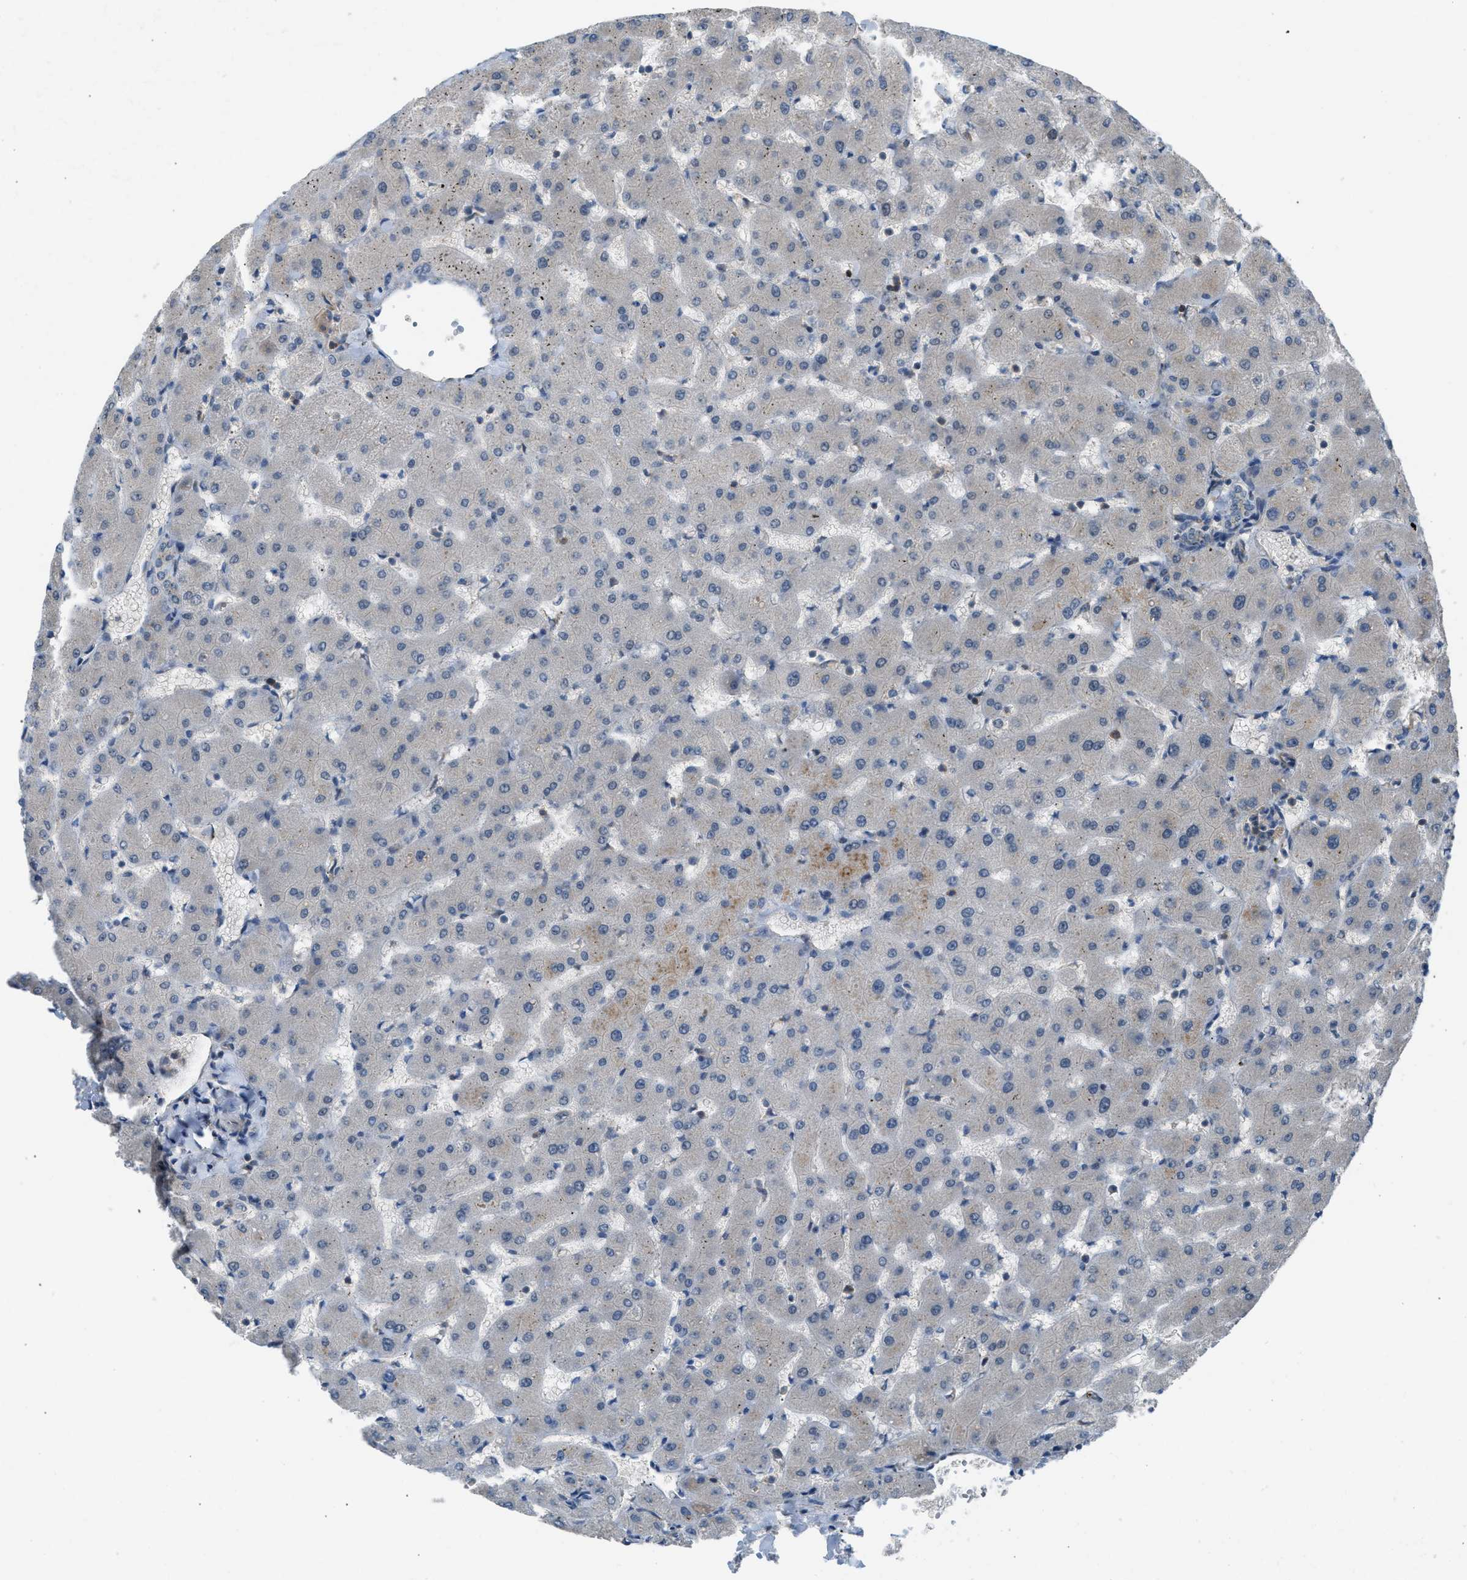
{"staining": {"intensity": "negative", "quantity": "none", "location": "none"}, "tissue": "liver", "cell_type": "Cholangiocytes", "image_type": "normal", "snomed": [{"axis": "morphology", "description": "Normal tissue, NOS"}, {"axis": "topography", "description": "Liver"}], "caption": "Immunohistochemistry (IHC) micrograph of normal liver: liver stained with DAB (3,3'-diaminobenzidine) shows no significant protein staining in cholangiocytes.", "gene": "CRTC1", "patient": {"sex": "female", "age": 63}}